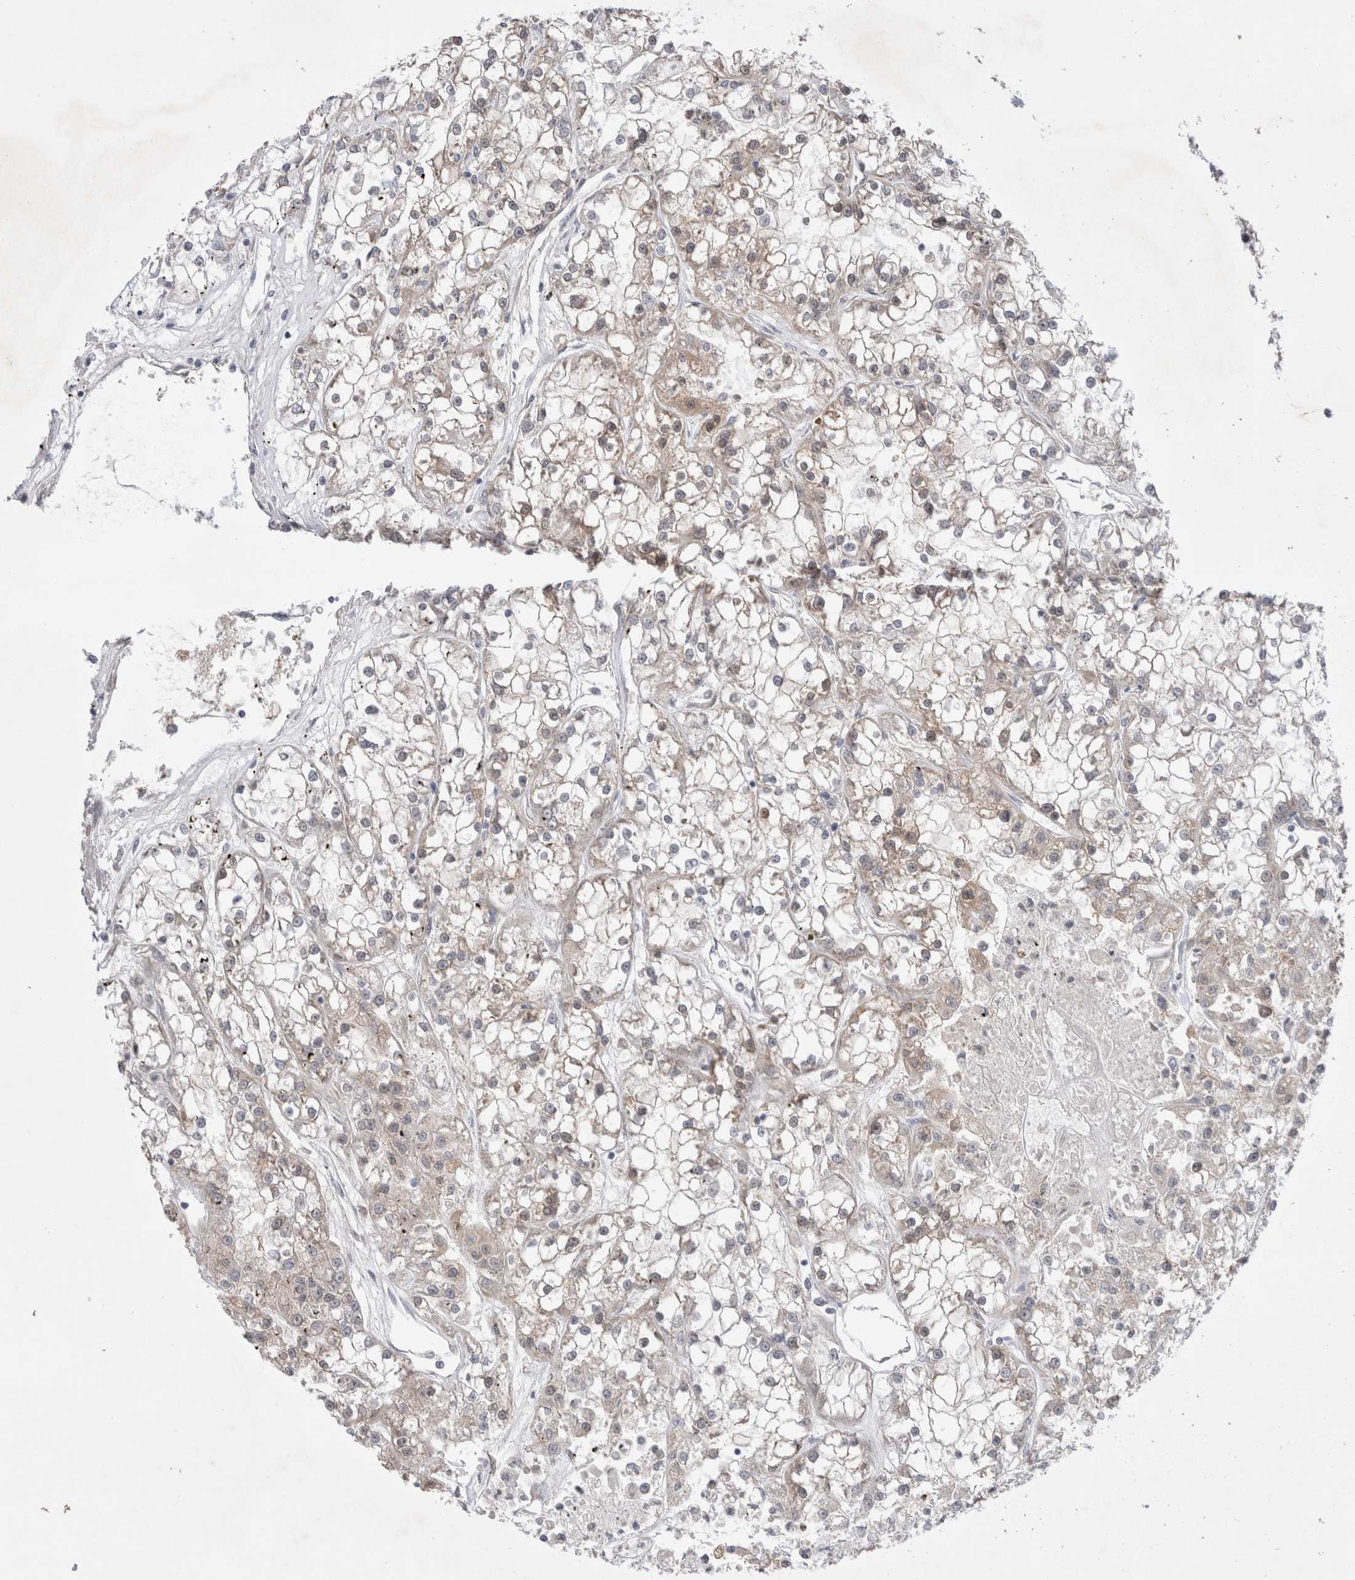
{"staining": {"intensity": "weak", "quantity": "25%-75%", "location": "cytoplasmic/membranous"}, "tissue": "renal cancer", "cell_type": "Tumor cells", "image_type": "cancer", "snomed": [{"axis": "morphology", "description": "Adenocarcinoma, NOS"}, {"axis": "topography", "description": "Kidney"}], "caption": "A low amount of weak cytoplasmic/membranous positivity is appreciated in about 25%-75% of tumor cells in adenocarcinoma (renal) tissue.", "gene": "IFT74", "patient": {"sex": "female", "age": 52}}